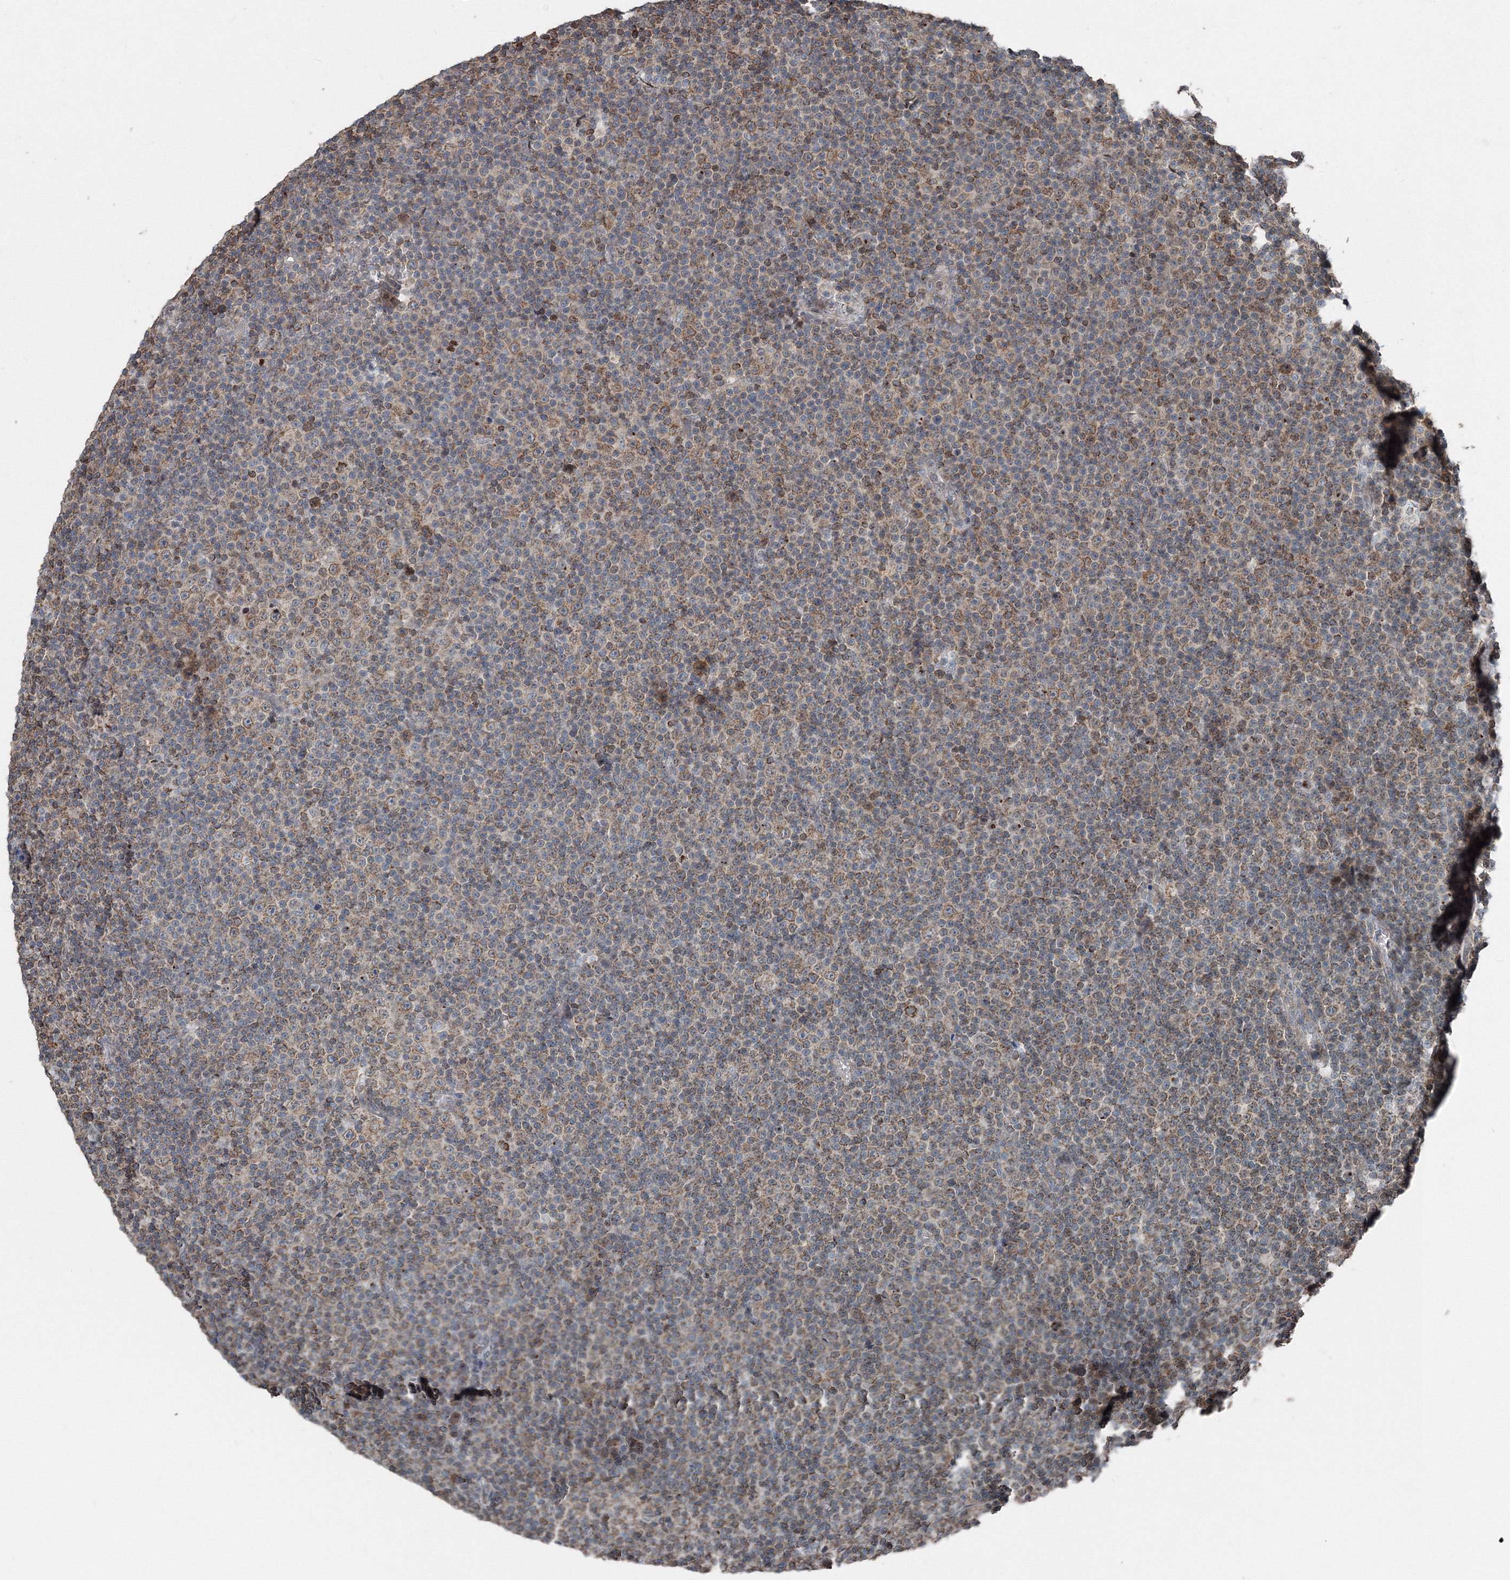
{"staining": {"intensity": "moderate", "quantity": ">75%", "location": "cytoplasmic/membranous"}, "tissue": "lymphoma", "cell_type": "Tumor cells", "image_type": "cancer", "snomed": [{"axis": "morphology", "description": "Malignant lymphoma, non-Hodgkin's type, Low grade"}, {"axis": "topography", "description": "Lymph node"}], "caption": "Protein staining reveals moderate cytoplasmic/membranous staining in approximately >75% of tumor cells in low-grade malignant lymphoma, non-Hodgkin's type.", "gene": "AASDH", "patient": {"sex": "female", "age": 67}}